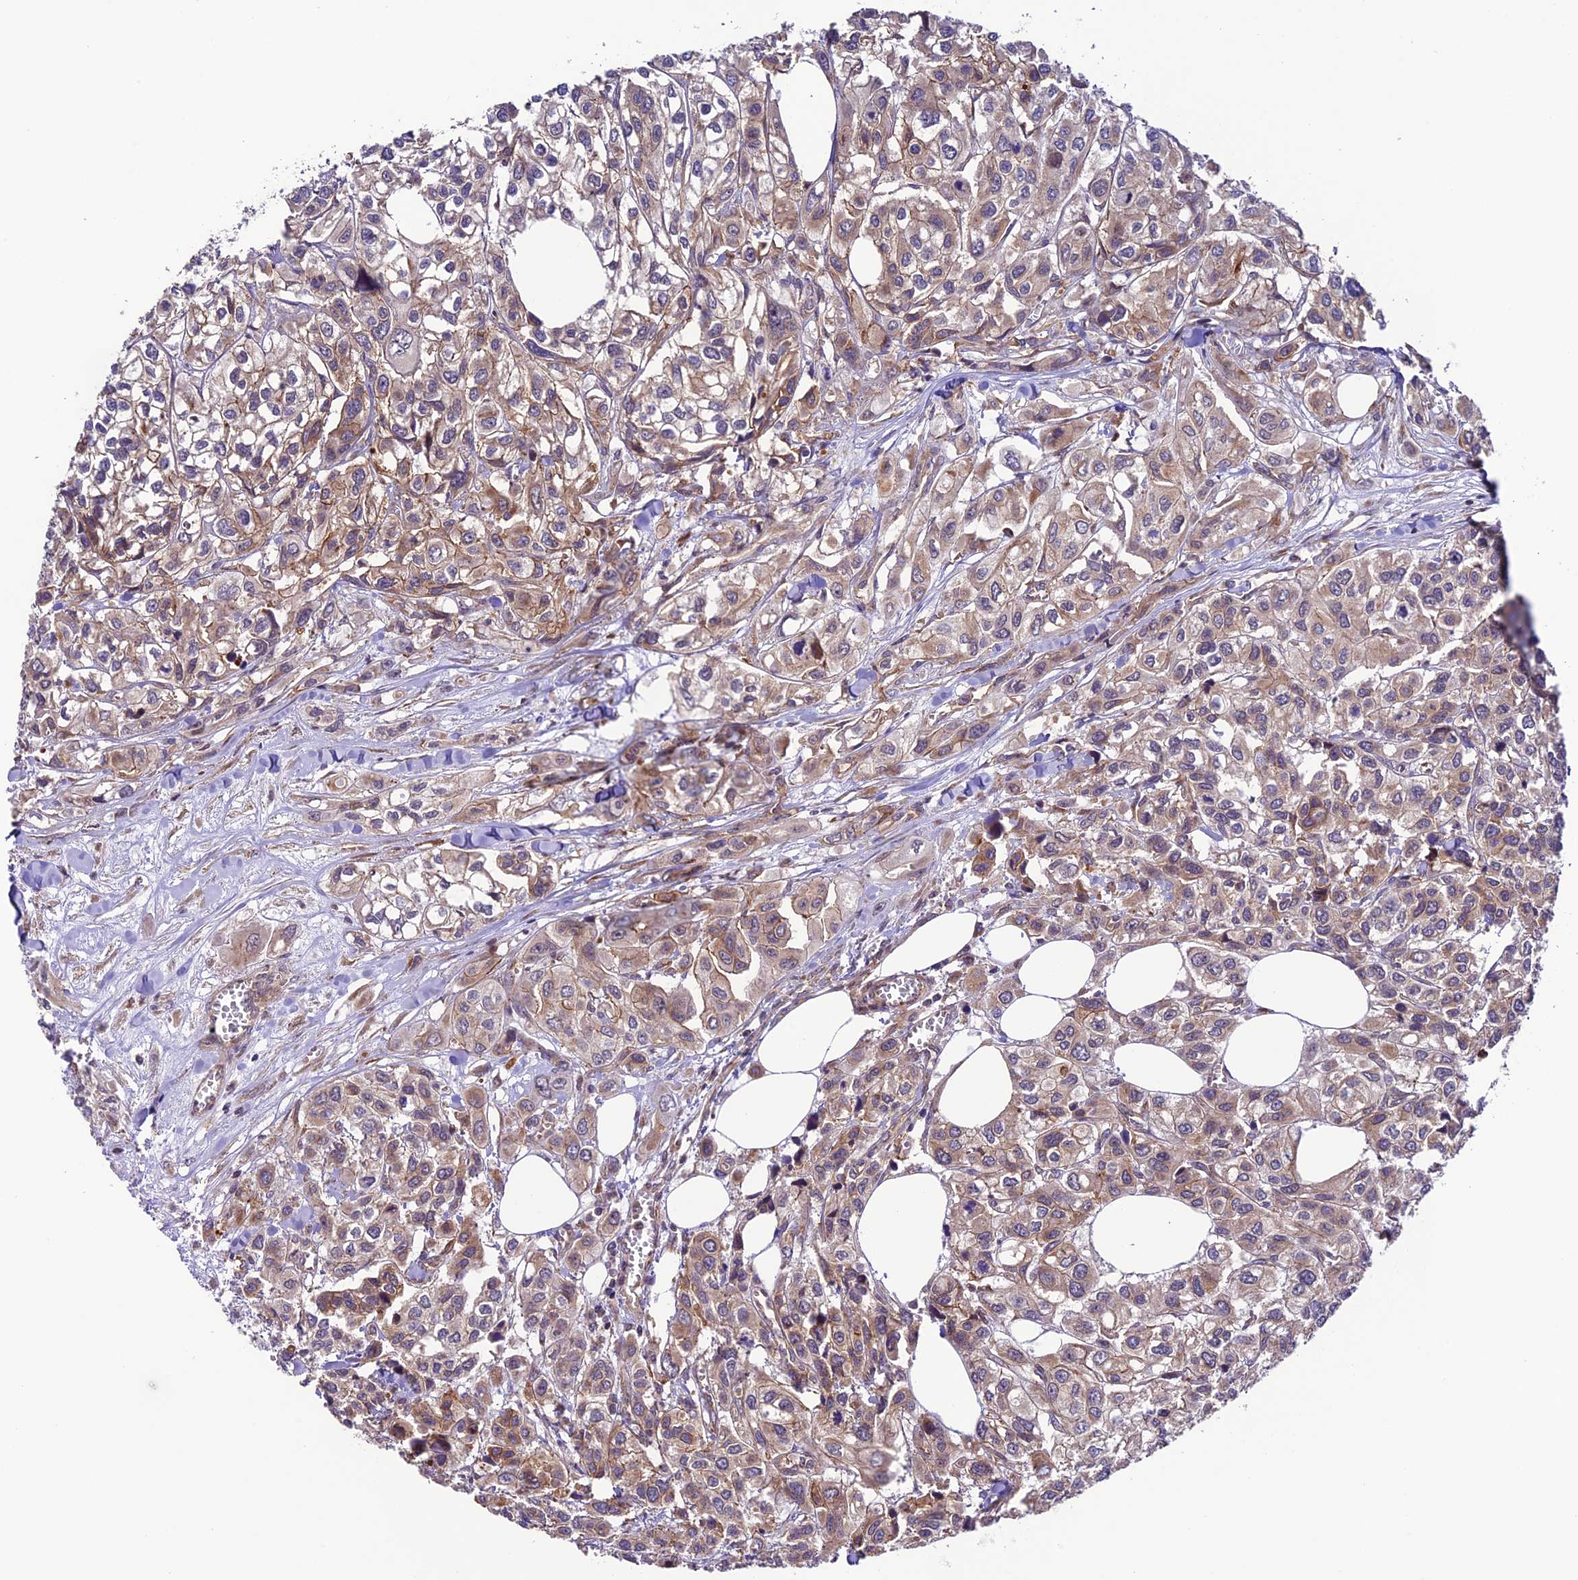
{"staining": {"intensity": "weak", "quantity": "25%-75%", "location": "cytoplasmic/membranous"}, "tissue": "urothelial cancer", "cell_type": "Tumor cells", "image_type": "cancer", "snomed": [{"axis": "morphology", "description": "Urothelial carcinoma, High grade"}, {"axis": "topography", "description": "Urinary bladder"}], "caption": "Urothelial cancer stained for a protein (brown) demonstrates weak cytoplasmic/membranous positive positivity in about 25%-75% of tumor cells.", "gene": "TNIP3", "patient": {"sex": "male", "age": 67}}